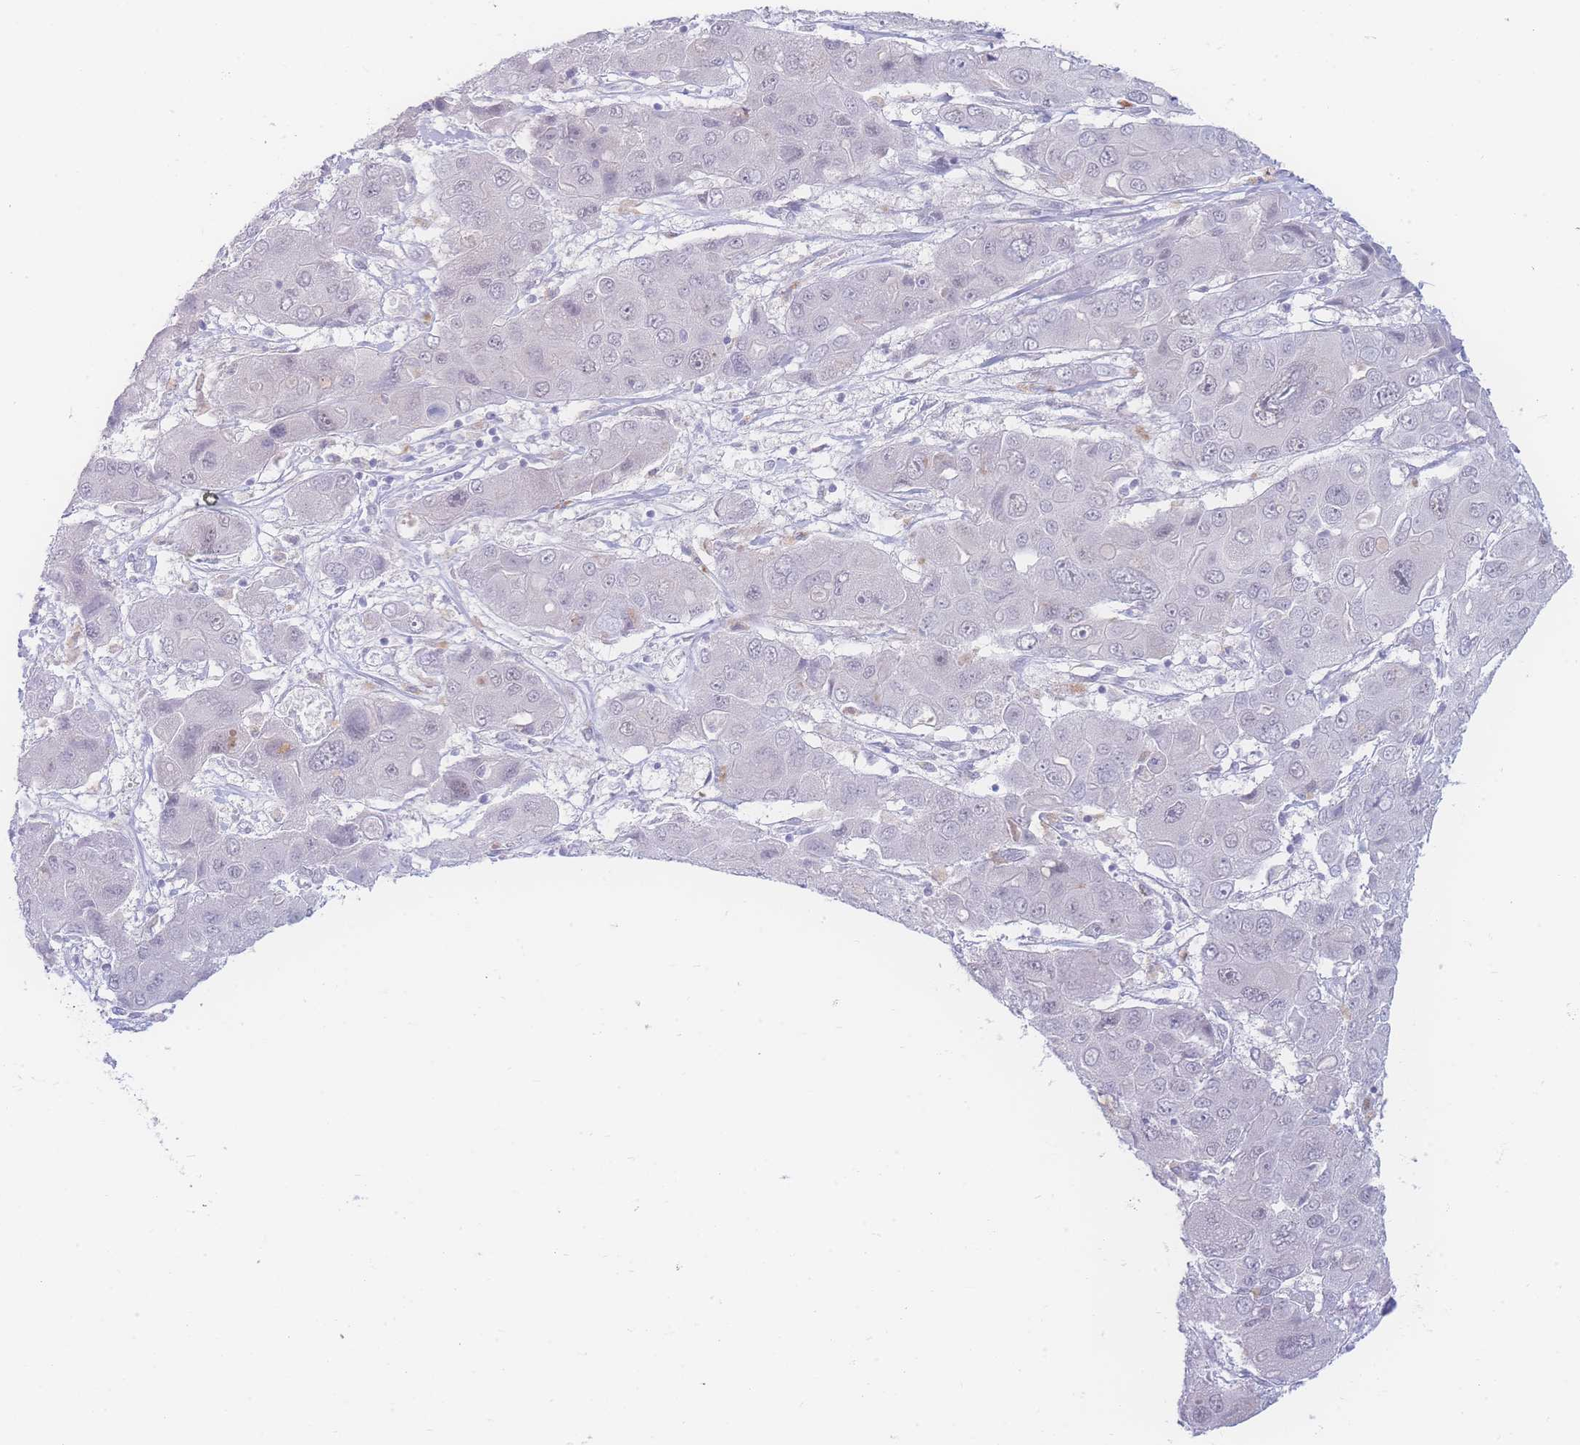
{"staining": {"intensity": "negative", "quantity": "none", "location": "none"}, "tissue": "liver cancer", "cell_type": "Tumor cells", "image_type": "cancer", "snomed": [{"axis": "morphology", "description": "Cholangiocarcinoma"}, {"axis": "topography", "description": "Liver"}], "caption": "Immunohistochemical staining of human liver cholangiocarcinoma displays no significant expression in tumor cells.", "gene": "PRSS22", "patient": {"sex": "male", "age": 67}}